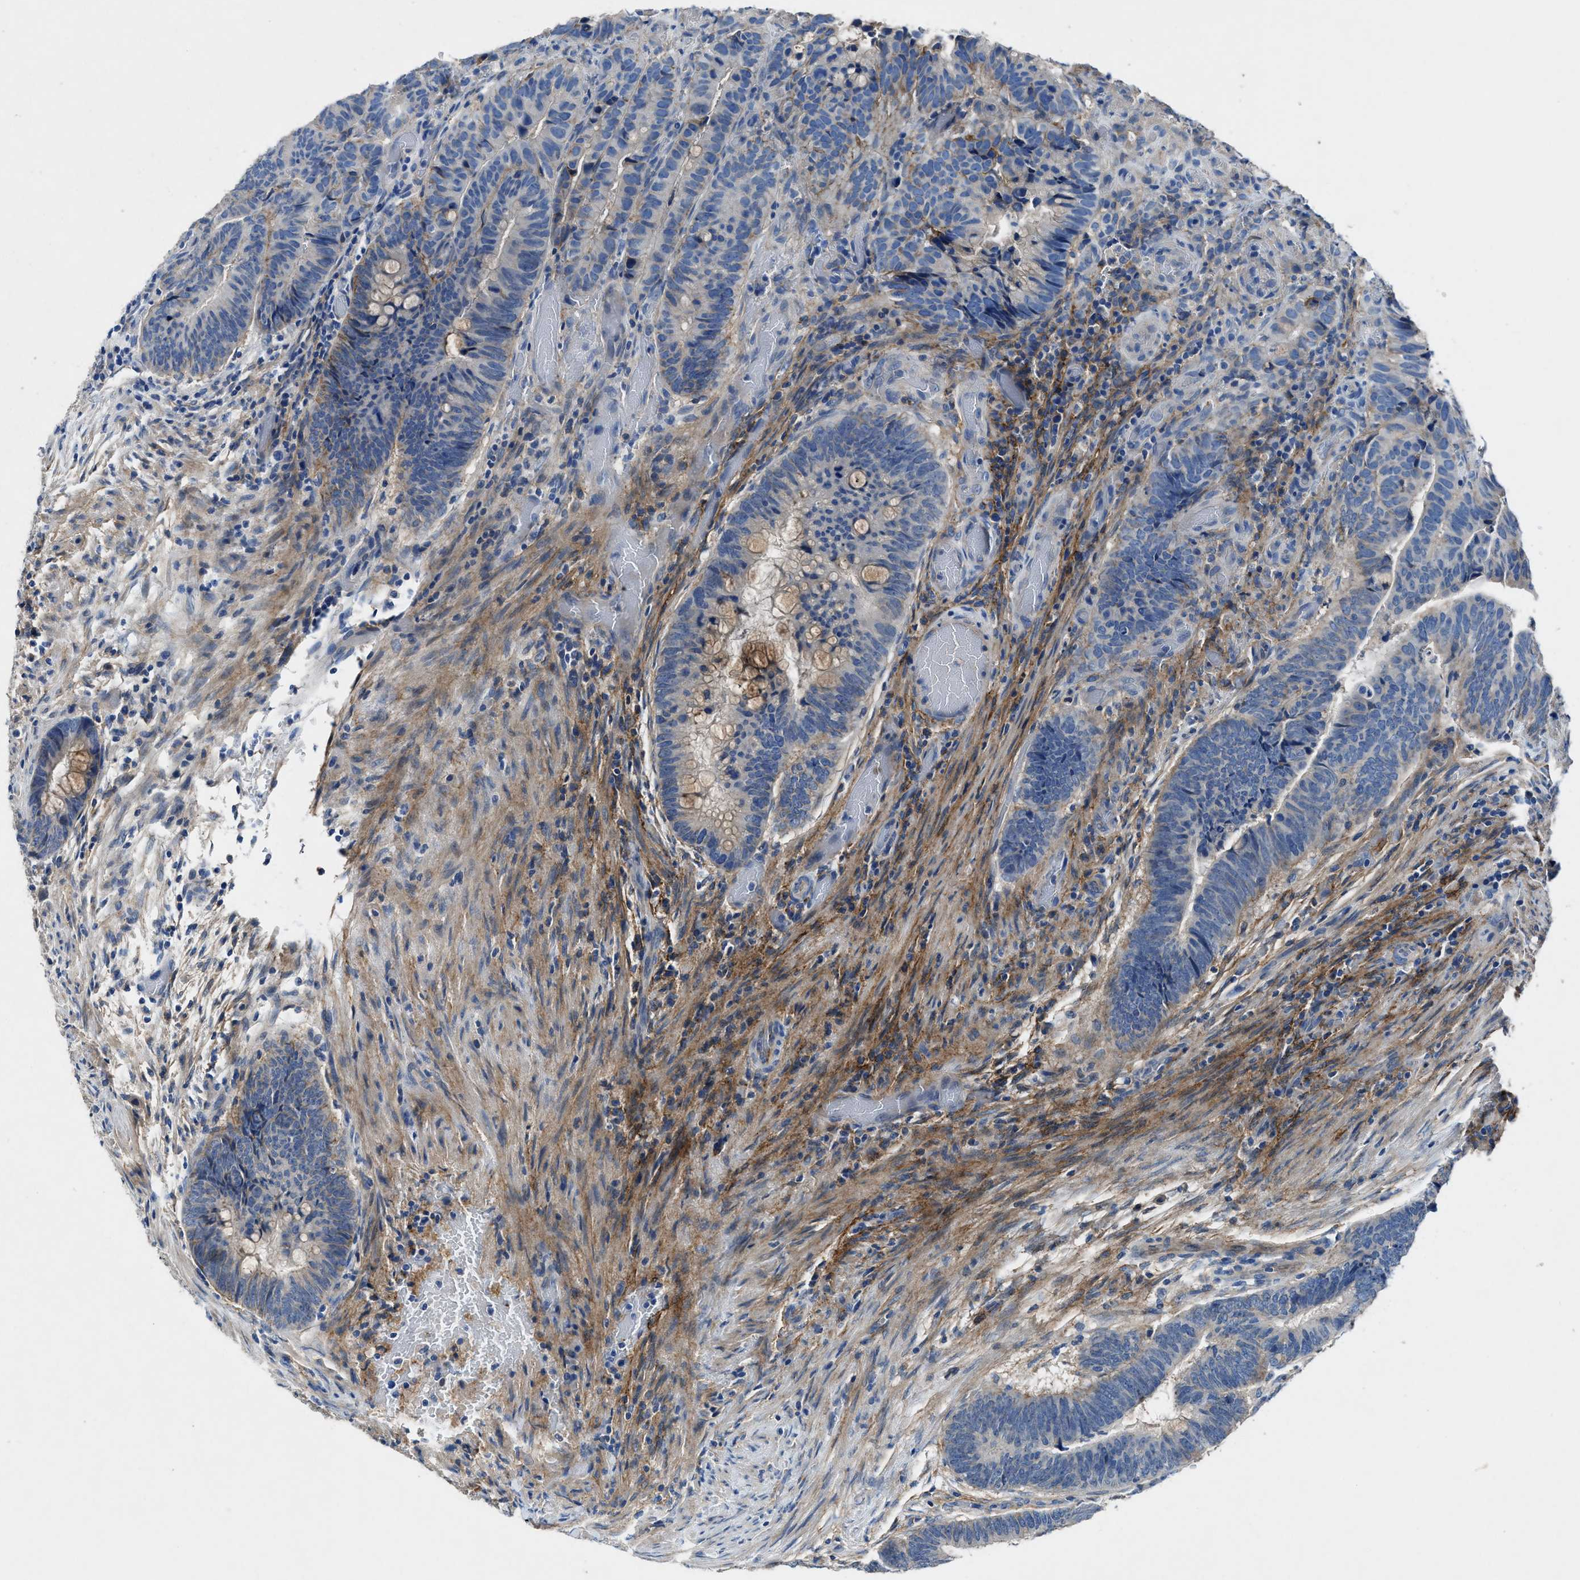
{"staining": {"intensity": "weak", "quantity": "<25%", "location": "cytoplasmic/membranous"}, "tissue": "colorectal cancer", "cell_type": "Tumor cells", "image_type": "cancer", "snomed": [{"axis": "morphology", "description": "Normal tissue, NOS"}, {"axis": "morphology", "description": "Adenocarcinoma, NOS"}, {"axis": "topography", "description": "Rectum"}], "caption": "There is no significant staining in tumor cells of colorectal cancer (adenocarcinoma).", "gene": "PTGFRN", "patient": {"sex": "male", "age": 92}}